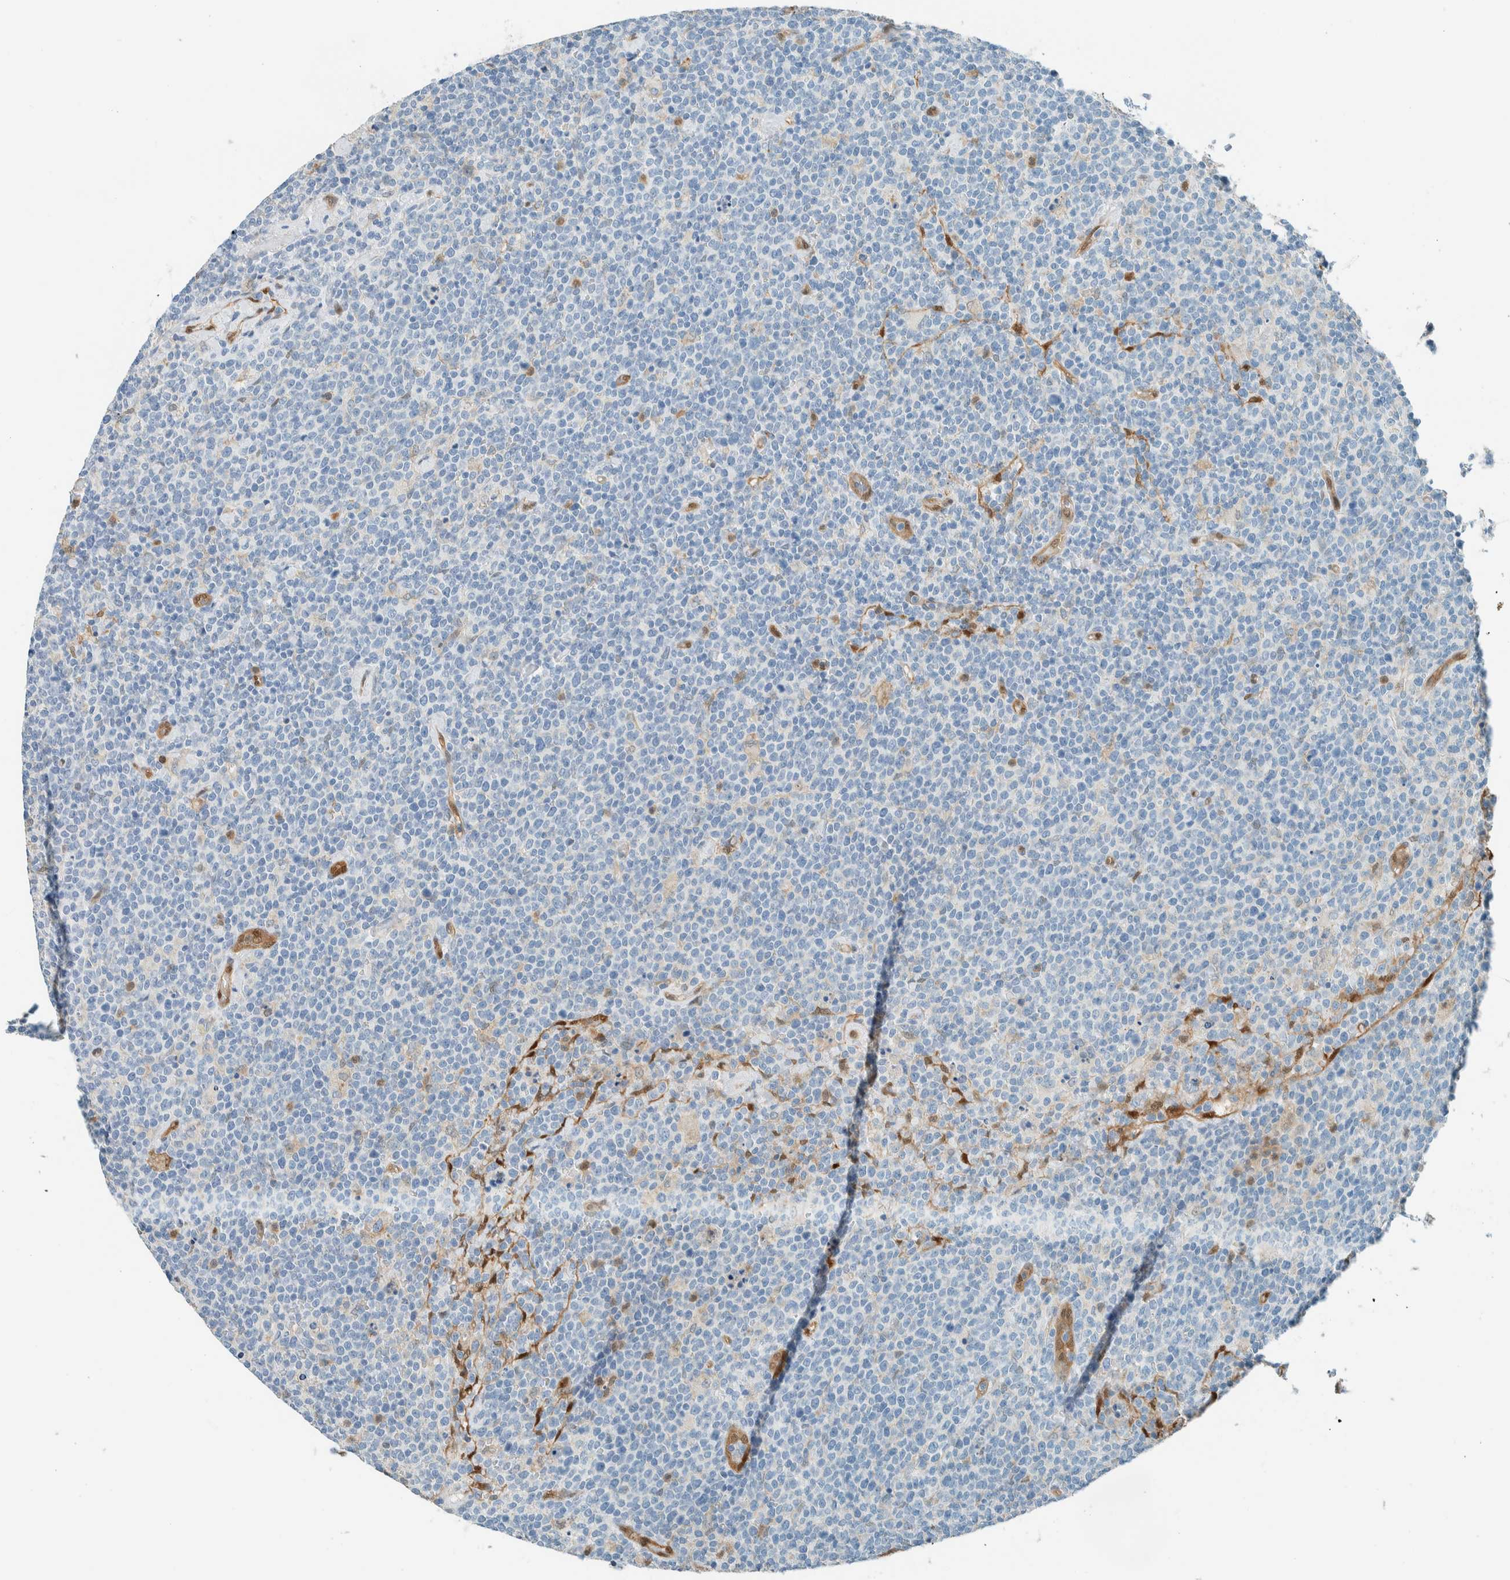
{"staining": {"intensity": "negative", "quantity": "none", "location": "none"}, "tissue": "lymphoma", "cell_type": "Tumor cells", "image_type": "cancer", "snomed": [{"axis": "morphology", "description": "Malignant lymphoma, non-Hodgkin's type, High grade"}, {"axis": "topography", "description": "Lymph node"}], "caption": "Immunohistochemistry (IHC) of human malignant lymphoma, non-Hodgkin's type (high-grade) exhibits no expression in tumor cells.", "gene": "NXN", "patient": {"sex": "male", "age": 61}}